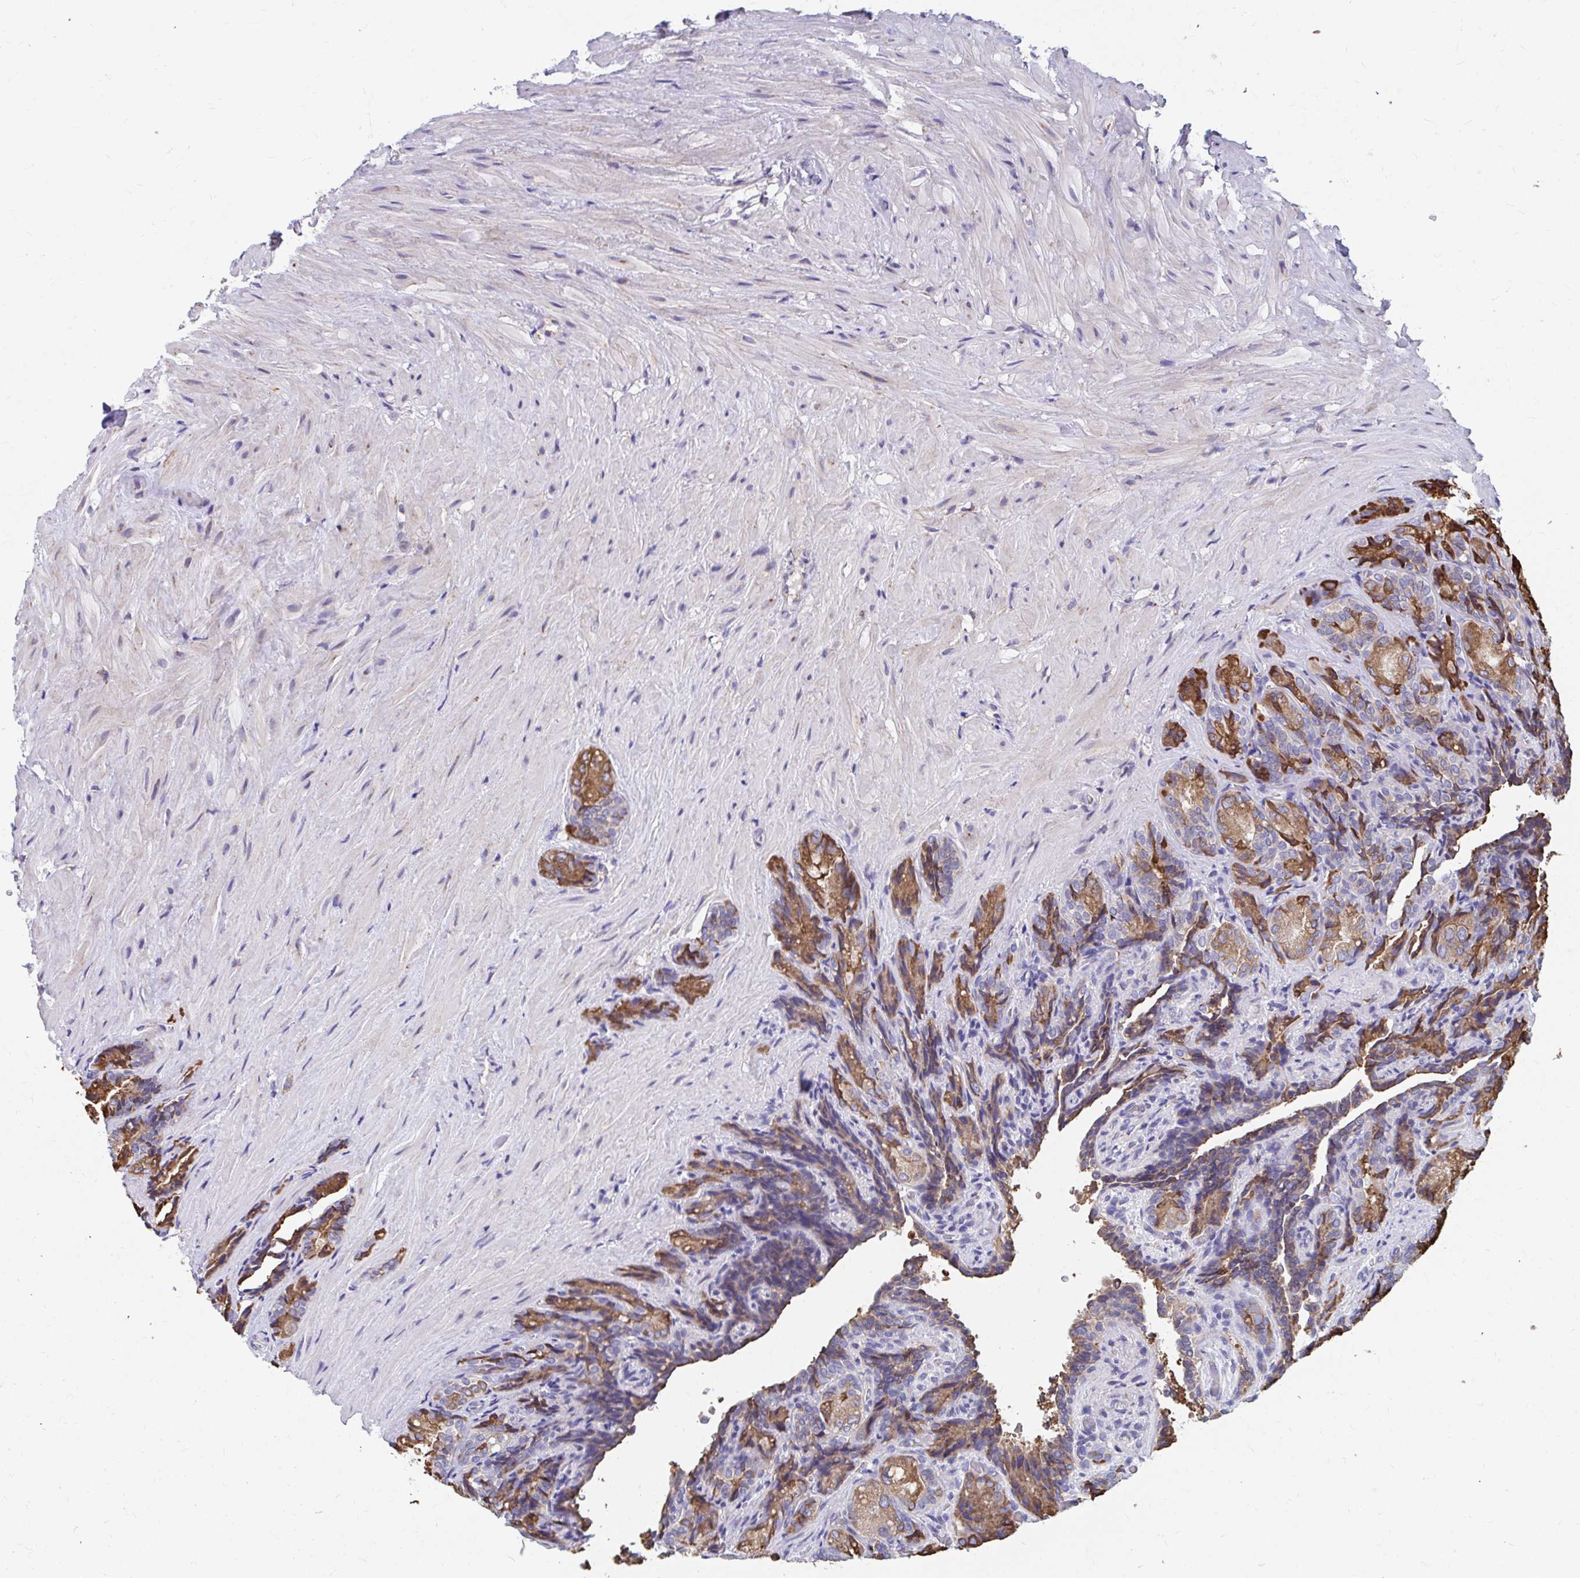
{"staining": {"intensity": "moderate", "quantity": ">75%", "location": "cytoplasmic/membranous"}, "tissue": "seminal vesicle", "cell_type": "Glandular cells", "image_type": "normal", "snomed": [{"axis": "morphology", "description": "Normal tissue, NOS"}, {"axis": "topography", "description": "Seminal veicle"}], "caption": "Immunohistochemical staining of unremarkable seminal vesicle demonstrates medium levels of moderate cytoplasmic/membranous positivity in approximately >75% of glandular cells.", "gene": "FKBP2", "patient": {"sex": "male", "age": 68}}